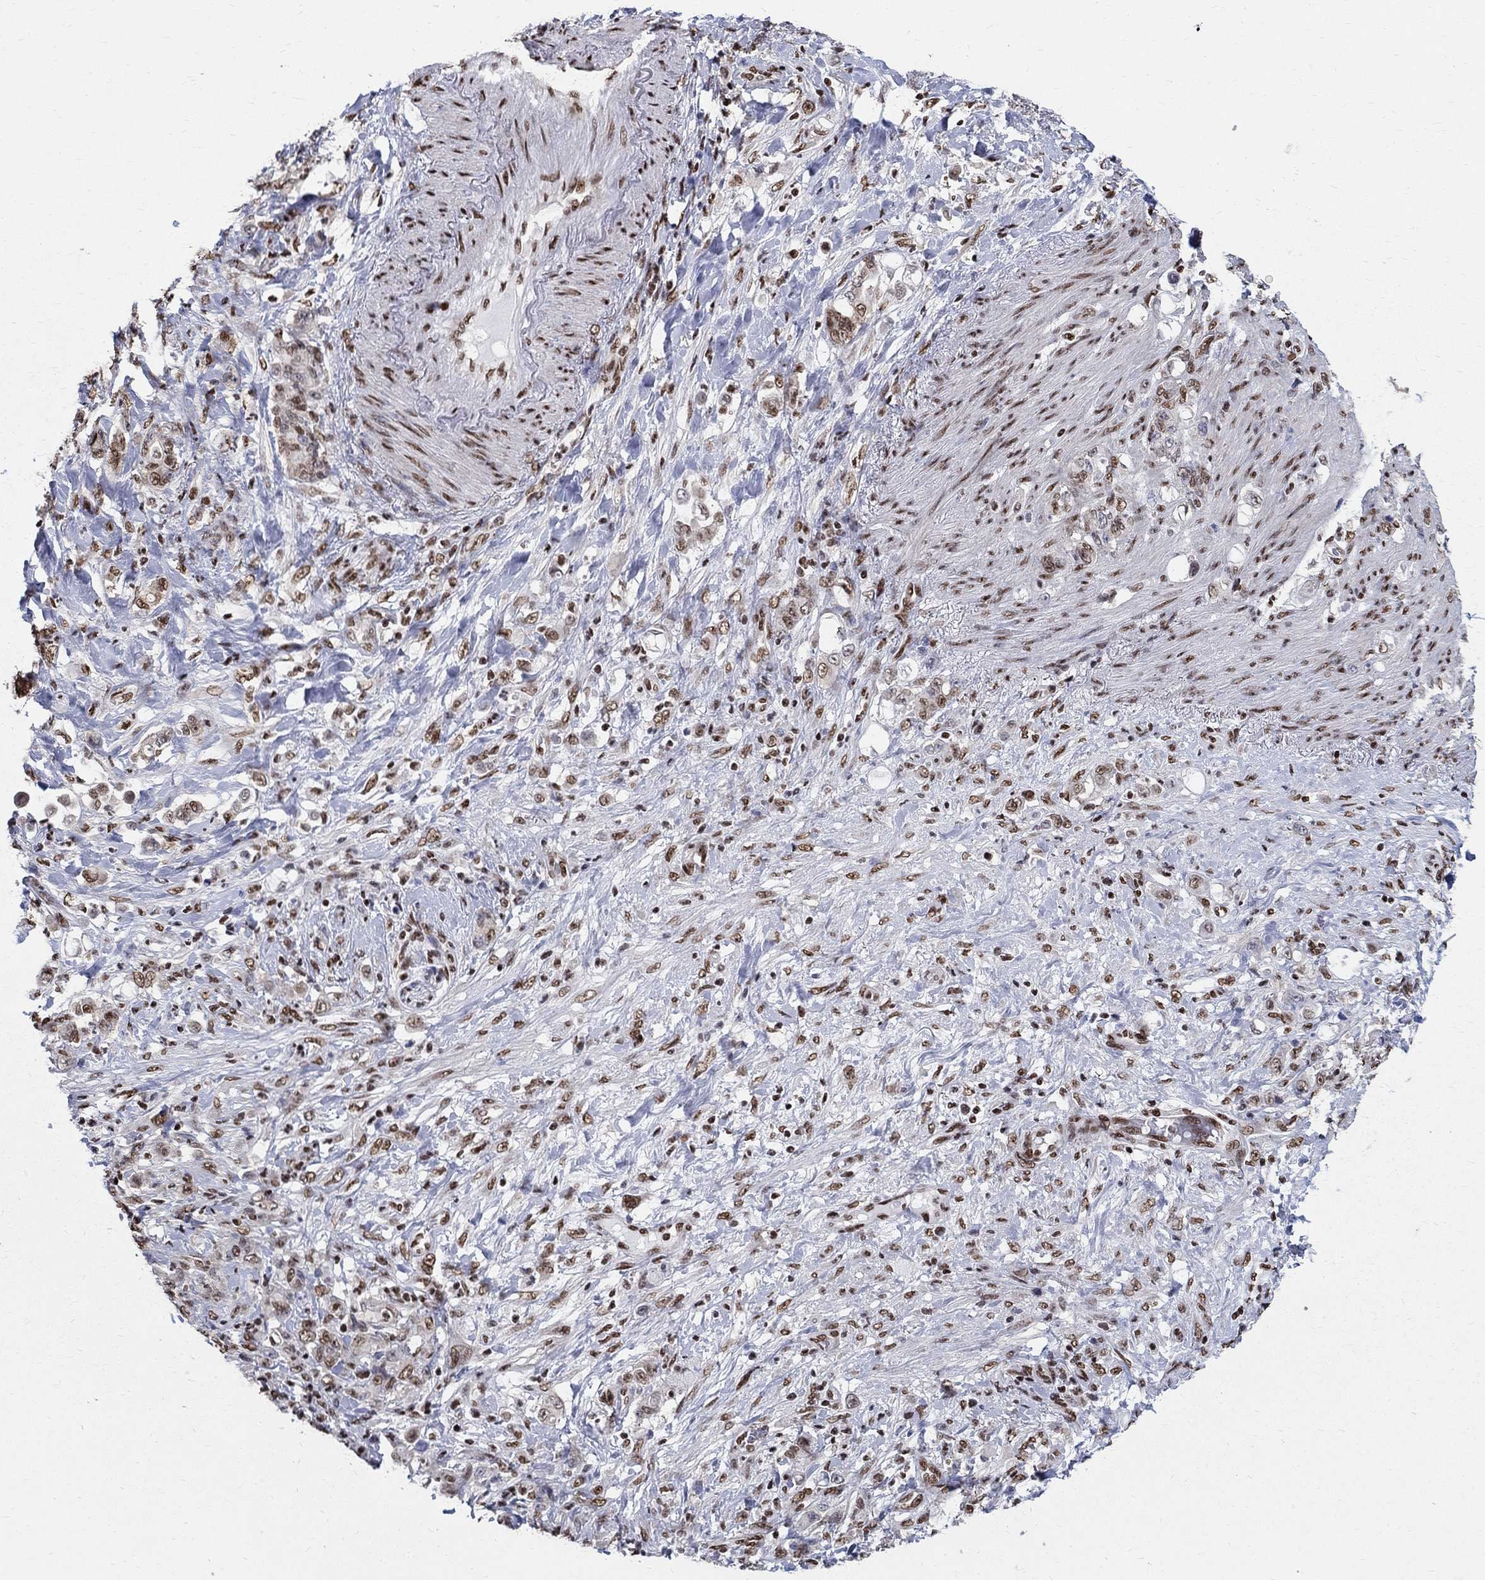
{"staining": {"intensity": "moderate", "quantity": ">75%", "location": "nuclear"}, "tissue": "stomach cancer", "cell_type": "Tumor cells", "image_type": "cancer", "snomed": [{"axis": "morphology", "description": "Adenocarcinoma, NOS"}, {"axis": "topography", "description": "Stomach"}], "caption": "Immunohistochemical staining of stomach adenocarcinoma shows medium levels of moderate nuclear protein staining in about >75% of tumor cells. Using DAB (brown) and hematoxylin (blue) stains, captured at high magnification using brightfield microscopy.", "gene": "FBXO16", "patient": {"sex": "female", "age": 79}}